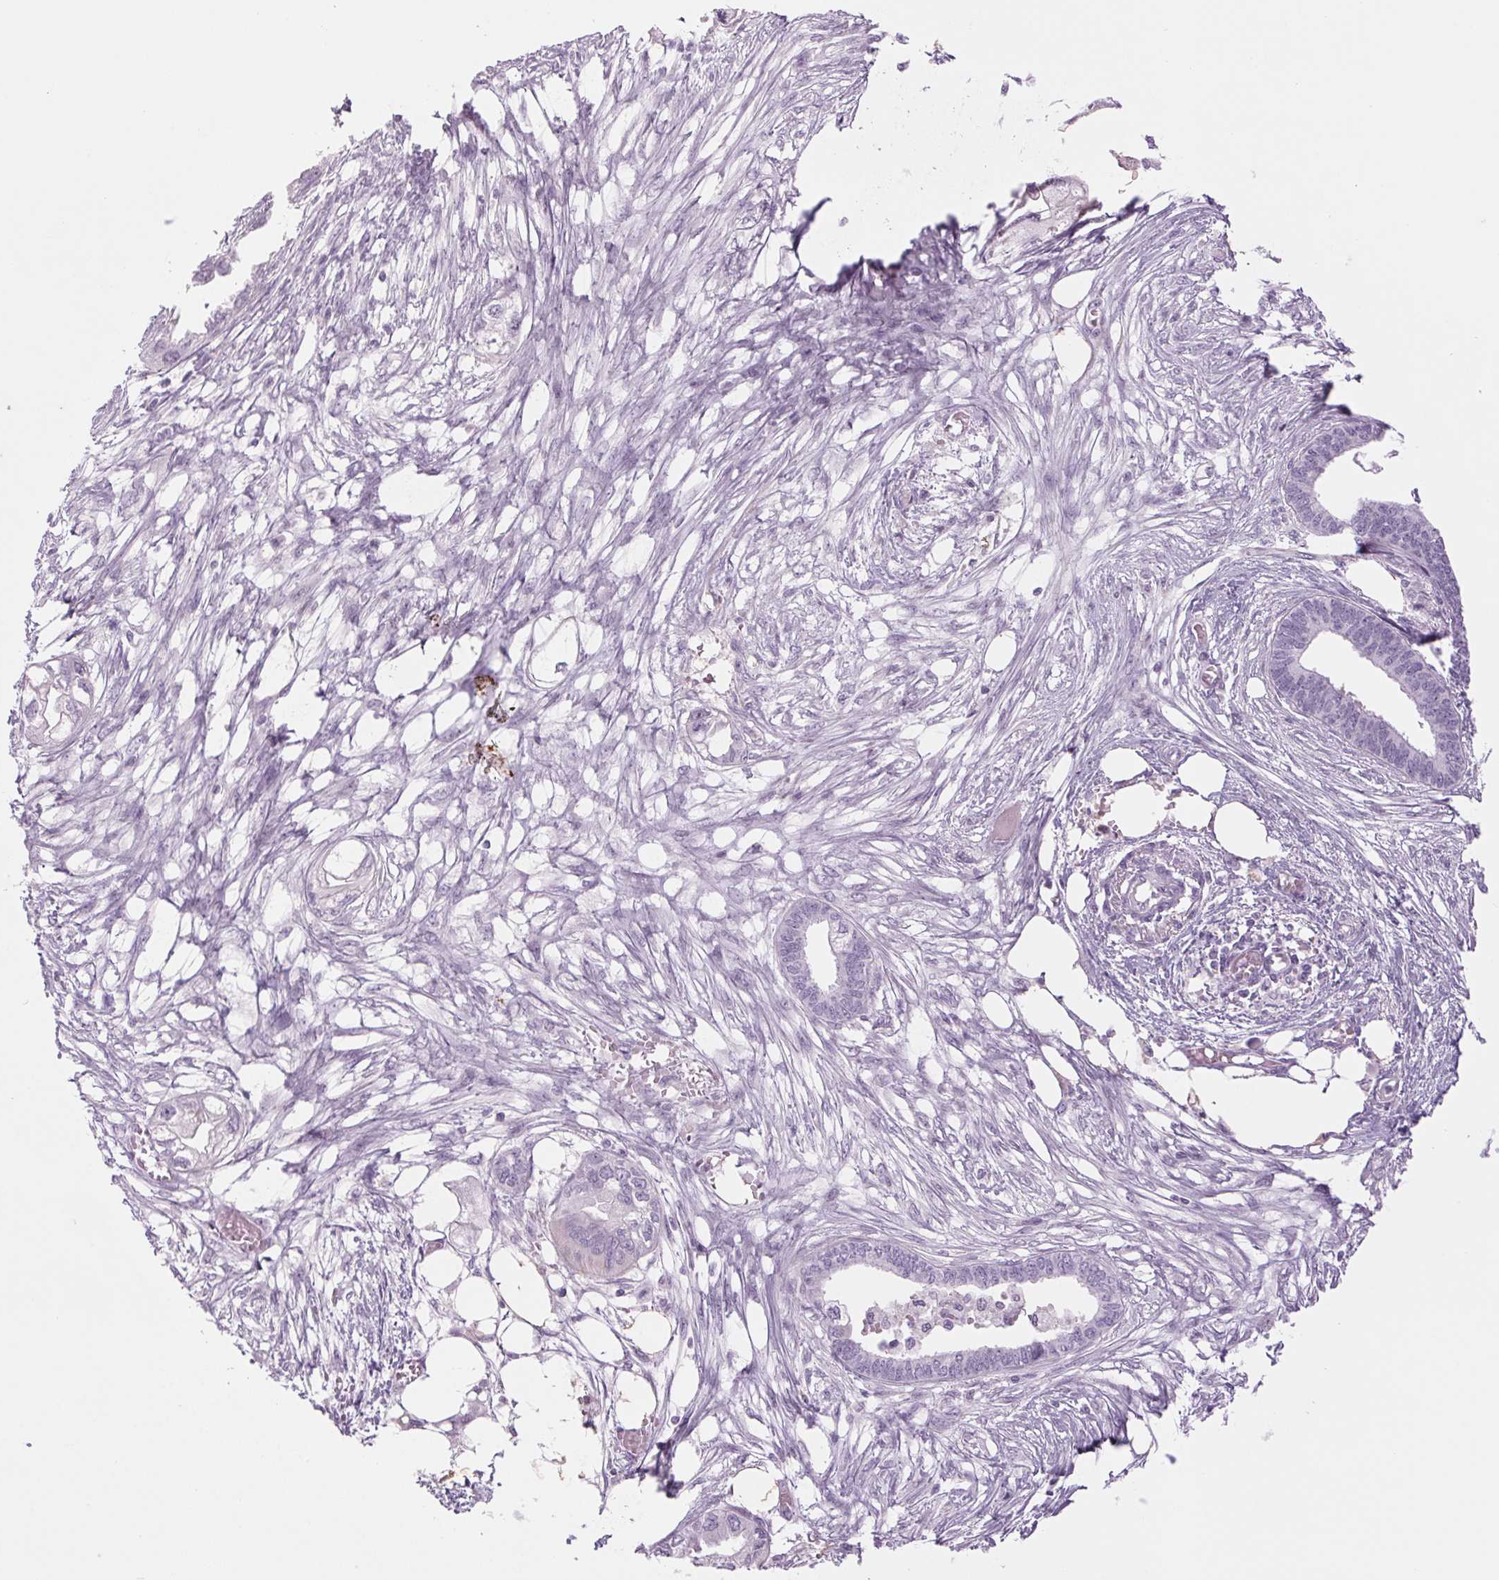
{"staining": {"intensity": "negative", "quantity": "none", "location": "none"}, "tissue": "endometrial cancer", "cell_type": "Tumor cells", "image_type": "cancer", "snomed": [{"axis": "morphology", "description": "Adenocarcinoma, NOS"}, {"axis": "morphology", "description": "Adenocarcinoma, metastatic, NOS"}, {"axis": "topography", "description": "Adipose tissue"}, {"axis": "topography", "description": "Endometrium"}], "caption": "The micrograph shows no significant expression in tumor cells of endometrial adenocarcinoma.", "gene": "KRT1", "patient": {"sex": "female", "age": 67}}